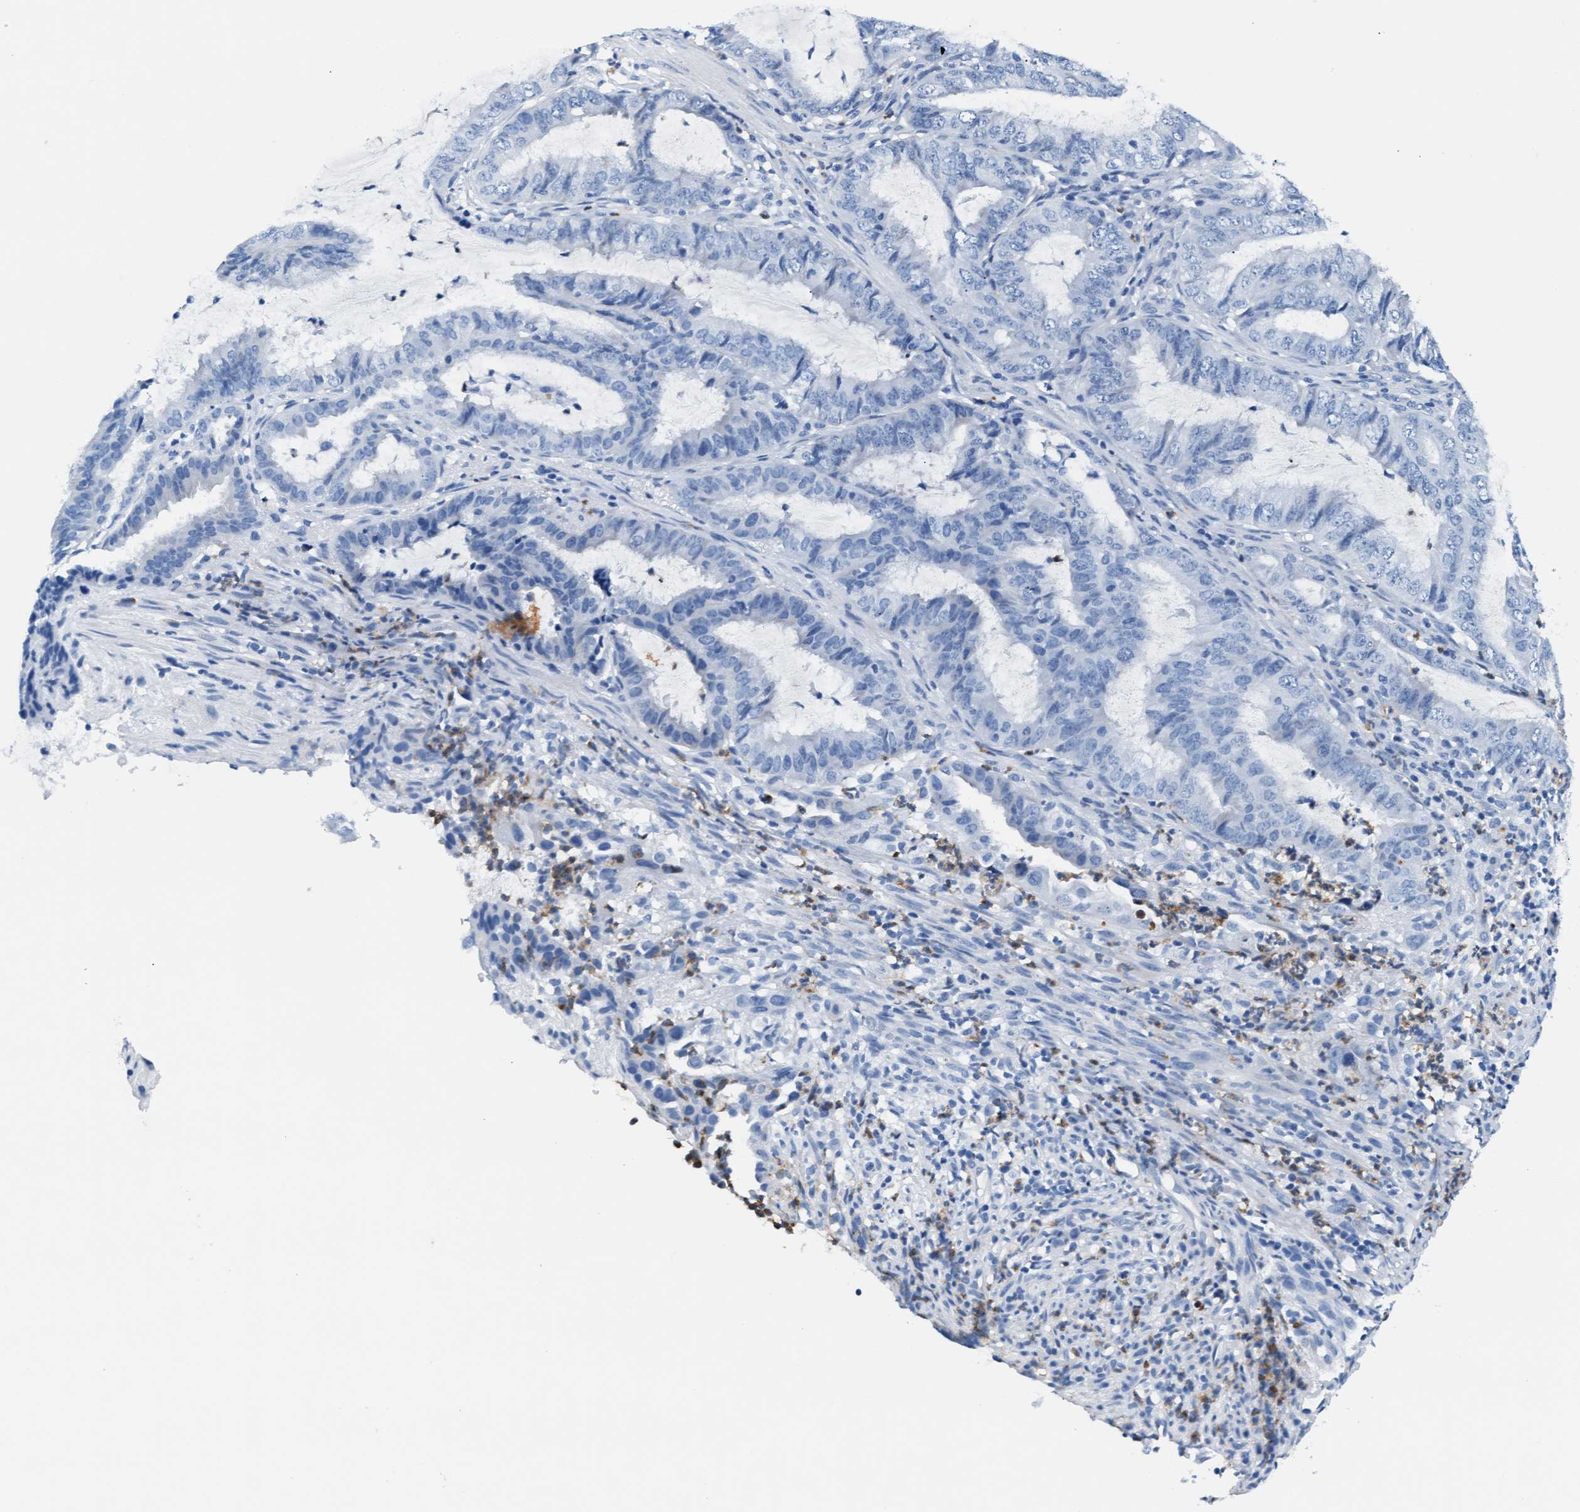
{"staining": {"intensity": "negative", "quantity": "none", "location": "none"}, "tissue": "endometrial cancer", "cell_type": "Tumor cells", "image_type": "cancer", "snomed": [{"axis": "morphology", "description": "Adenocarcinoma, NOS"}, {"axis": "topography", "description": "Endometrium"}], "caption": "There is no significant staining in tumor cells of adenocarcinoma (endometrial).", "gene": "MMP8", "patient": {"sex": "female", "age": 51}}